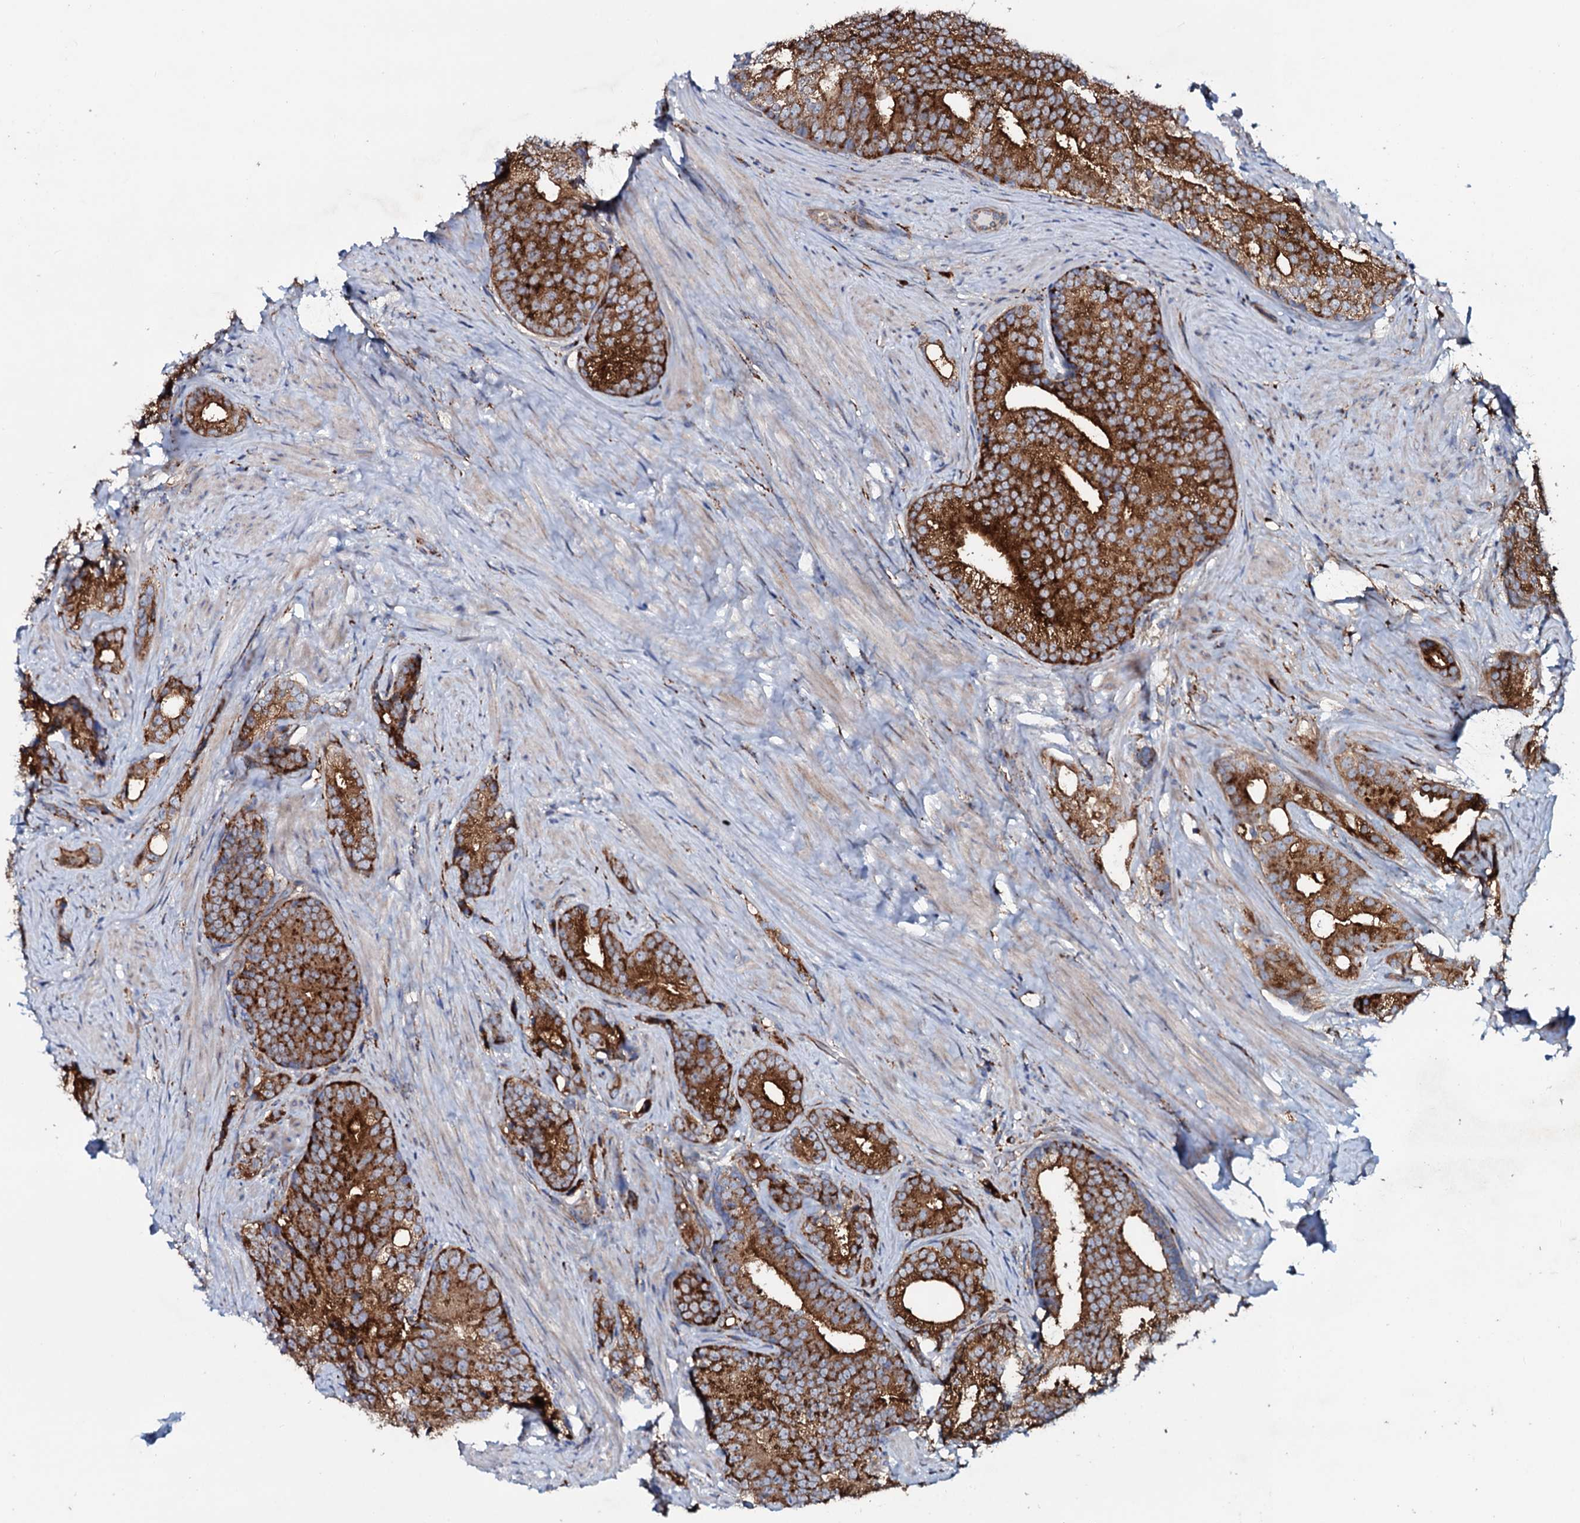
{"staining": {"intensity": "strong", "quantity": ">75%", "location": "cytoplasmic/membranous"}, "tissue": "prostate cancer", "cell_type": "Tumor cells", "image_type": "cancer", "snomed": [{"axis": "morphology", "description": "Adenocarcinoma, Low grade"}, {"axis": "topography", "description": "Prostate"}], "caption": "IHC image of neoplastic tissue: prostate cancer stained using immunohistochemistry (IHC) reveals high levels of strong protein expression localized specifically in the cytoplasmic/membranous of tumor cells, appearing as a cytoplasmic/membranous brown color.", "gene": "P2RX4", "patient": {"sex": "male", "age": 71}}